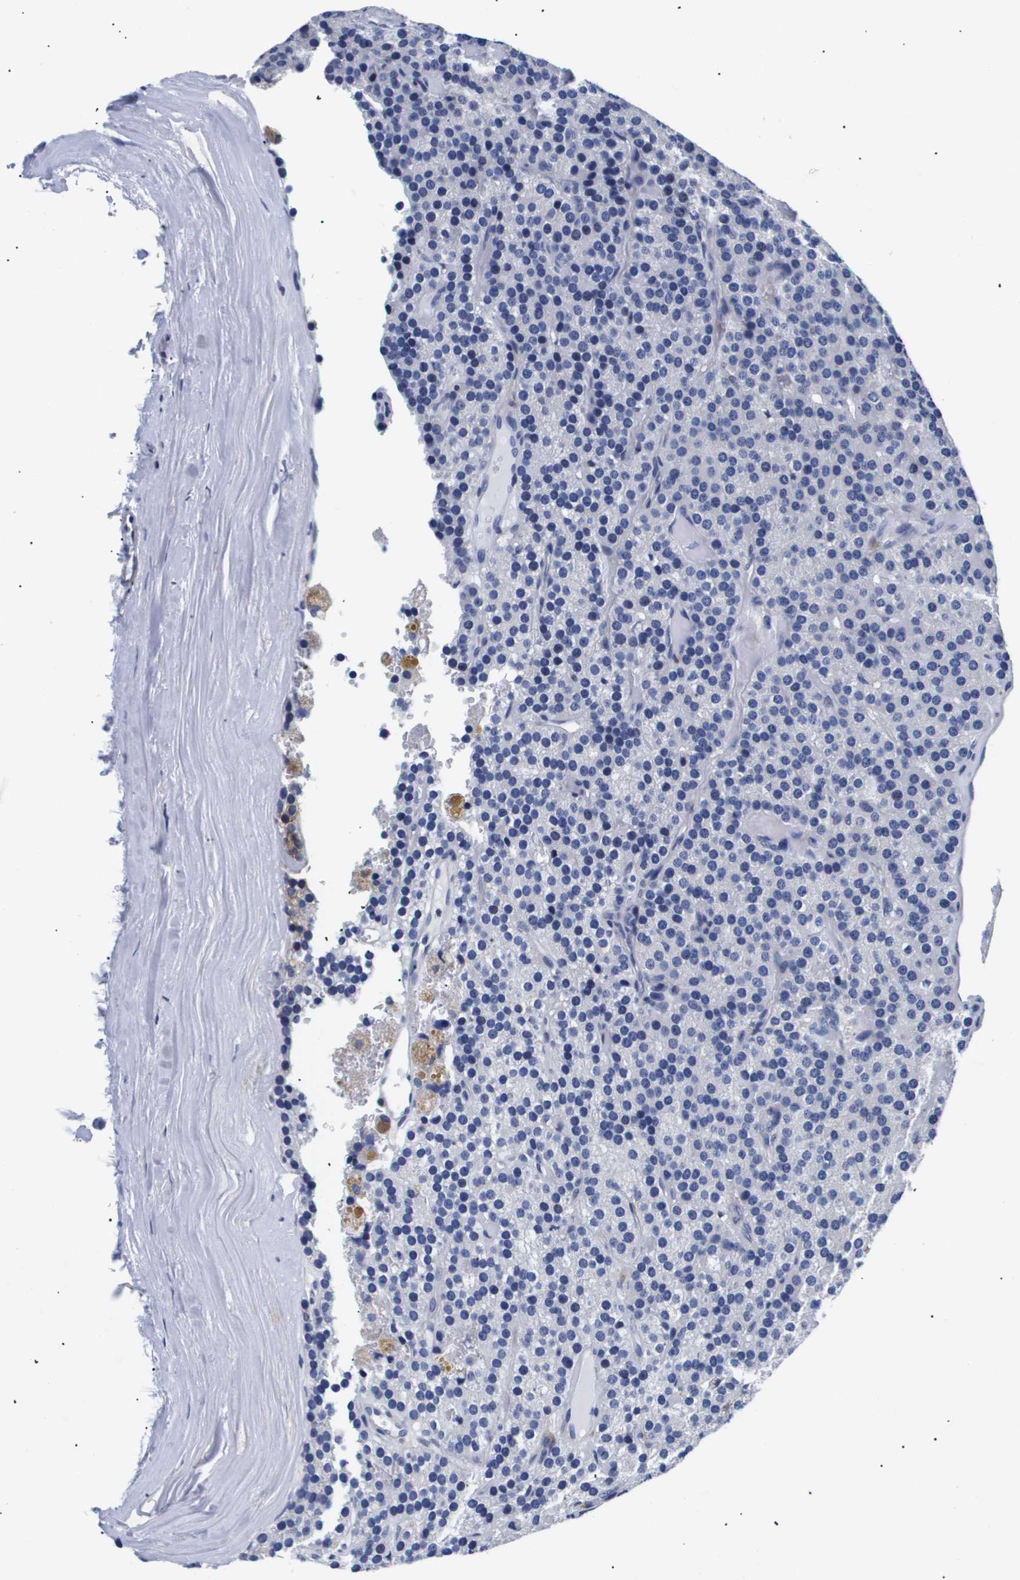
{"staining": {"intensity": "negative", "quantity": "none", "location": "none"}, "tissue": "parathyroid gland", "cell_type": "Glandular cells", "image_type": "normal", "snomed": [{"axis": "morphology", "description": "Normal tissue, NOS"}, {"axis": "morphology", "description": "Adenoma, NOS"}, {"axis": "topography", "description": "Parathyroid gland"}], "caption": "A high-resolution photomicrograph shows IHC staining of benign parathyroid gland, which reveals no significant staining in glandular cells.", "gene": "SHD", "patient": {"sex": "female", "age": 86}}